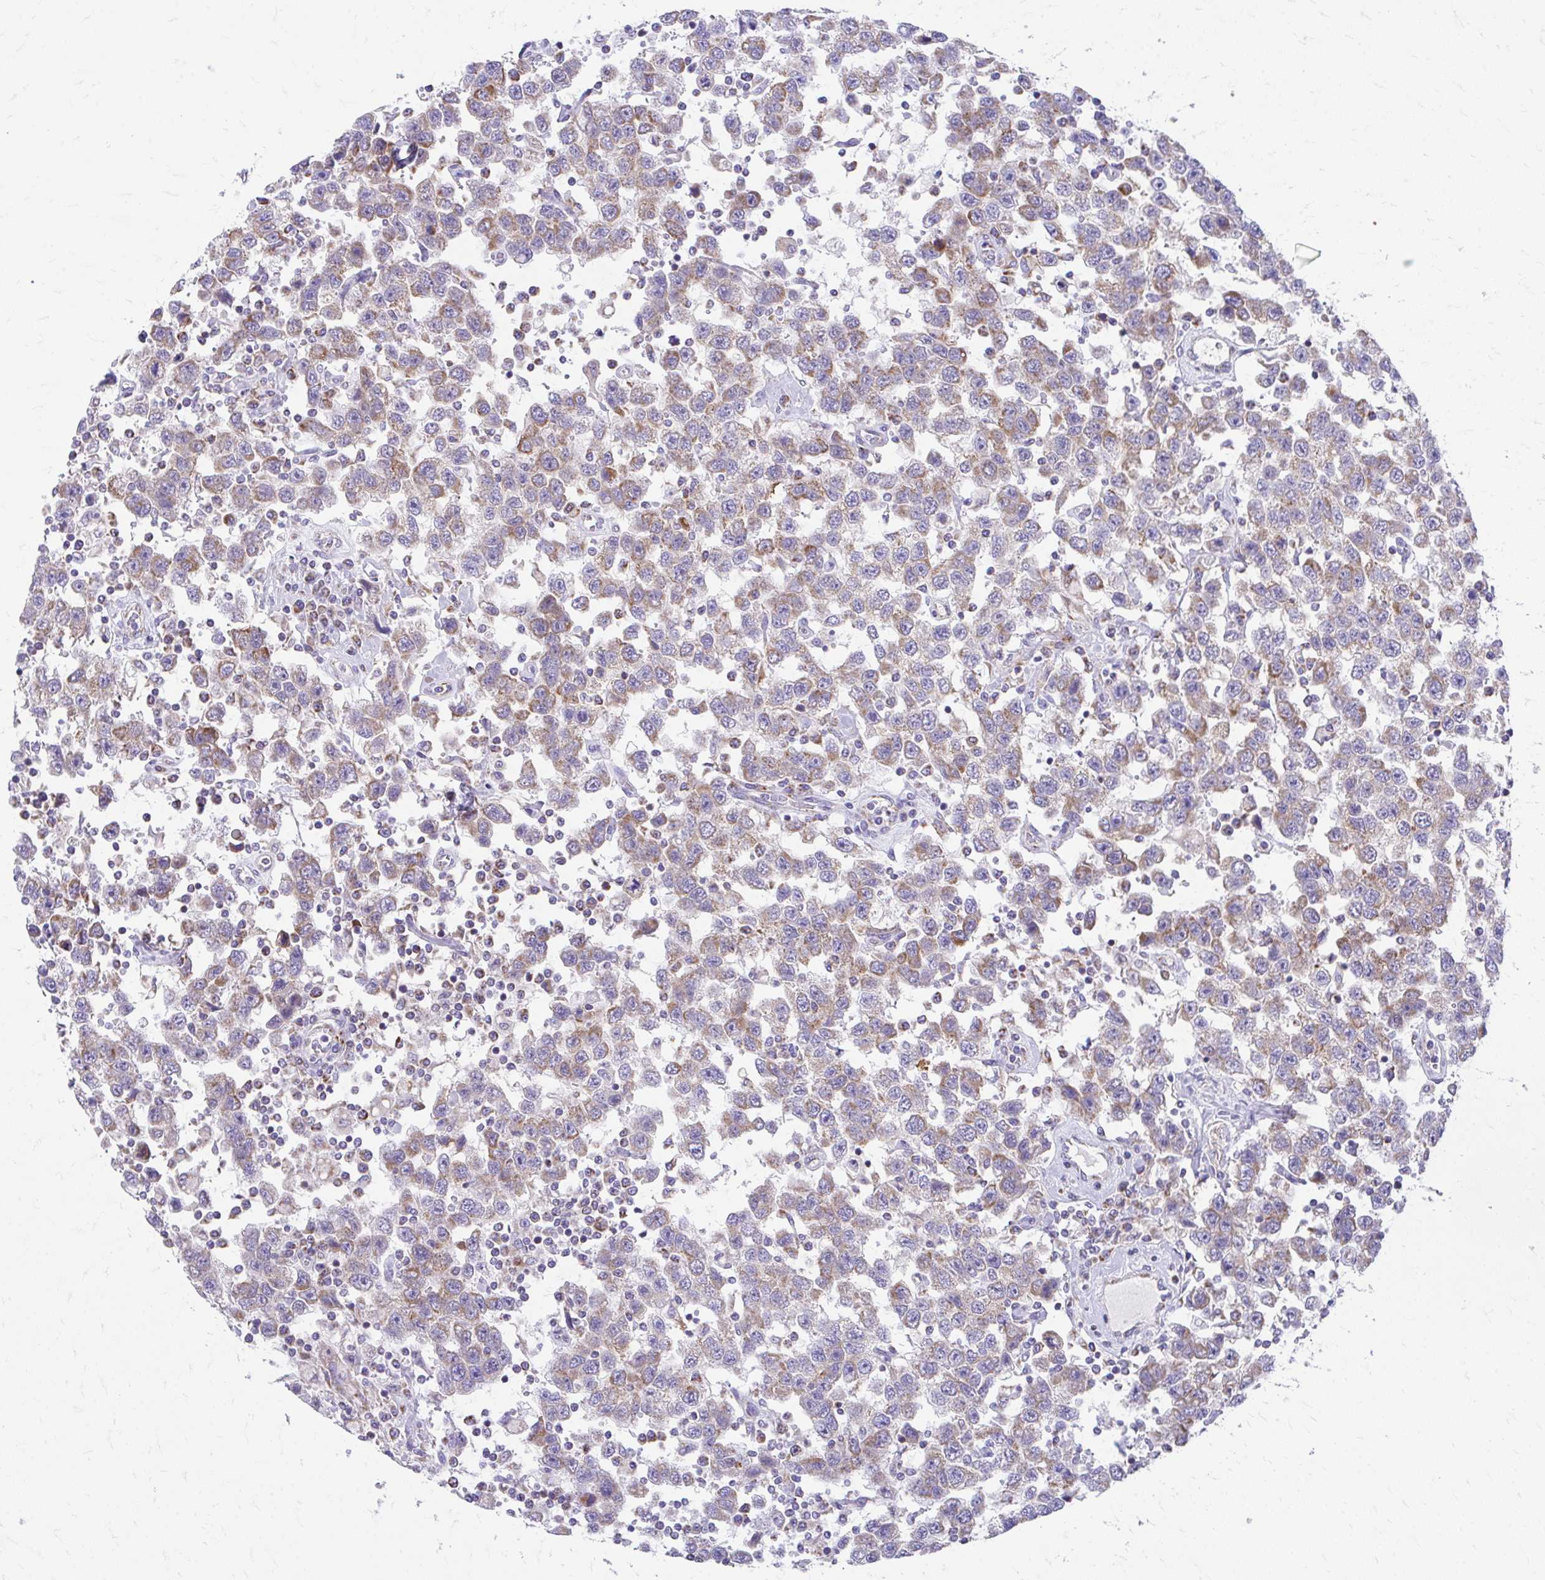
{"staining": {"intensity": "moderate", "quantity": "25%-75%", "location": "cytoplasmic/membranous"}, "tissue": "testis cancer", "cell_type": "Tumor cells", "image_type": "cancer", "snomed": [{"axis": "morphology", "description": "Seminoma, NOS"}, {"axis": "topography", "description": "Testis"}], "caption": "A micrograph showing moderate cytoplasmic/membranous expression in about 25%-75% of tumor cells in seminoma (testis), as visualized by brown immunohistochemical staining.", "gene": "MRPL19", "patient": {"sex": "male", "age": 41}}